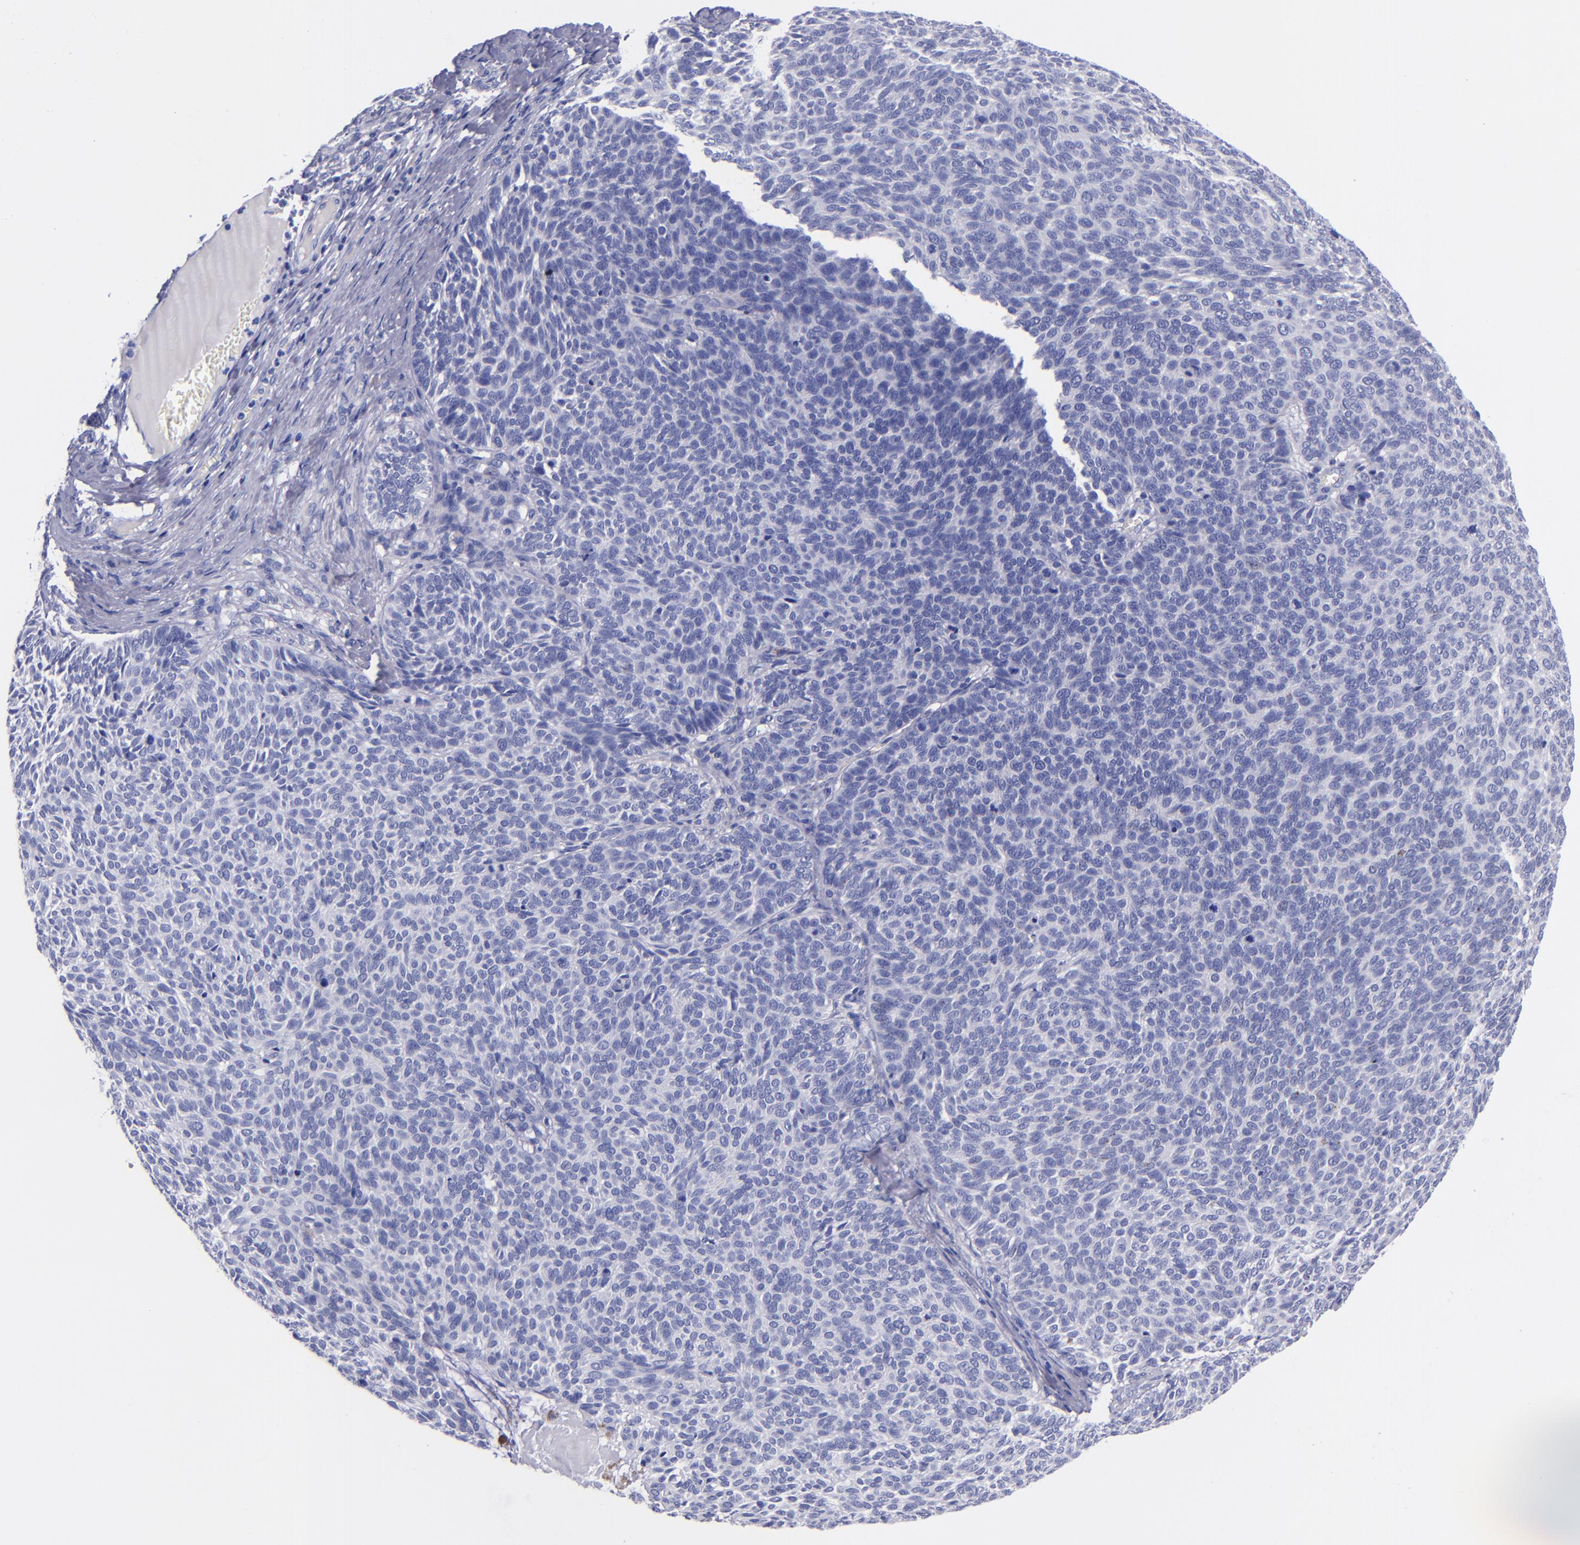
{"staining": {"intensity": "negative", "quantity": "none", "location": "none"}, "tissue": "skin cancer", "cell_type": "Tumor cells", "image_type": "cancer", "snomed": [{"axis": "morphology", "description": "Basal cell carcinoma"}, {"axis": "topography", "description": "Skin"}], "caption": "Skin cancer was stained to show a protein in brown. There is no significant staining in tumor cells.", "gene": "SV2A", "patient": {"sex": "male", "age": 63}}